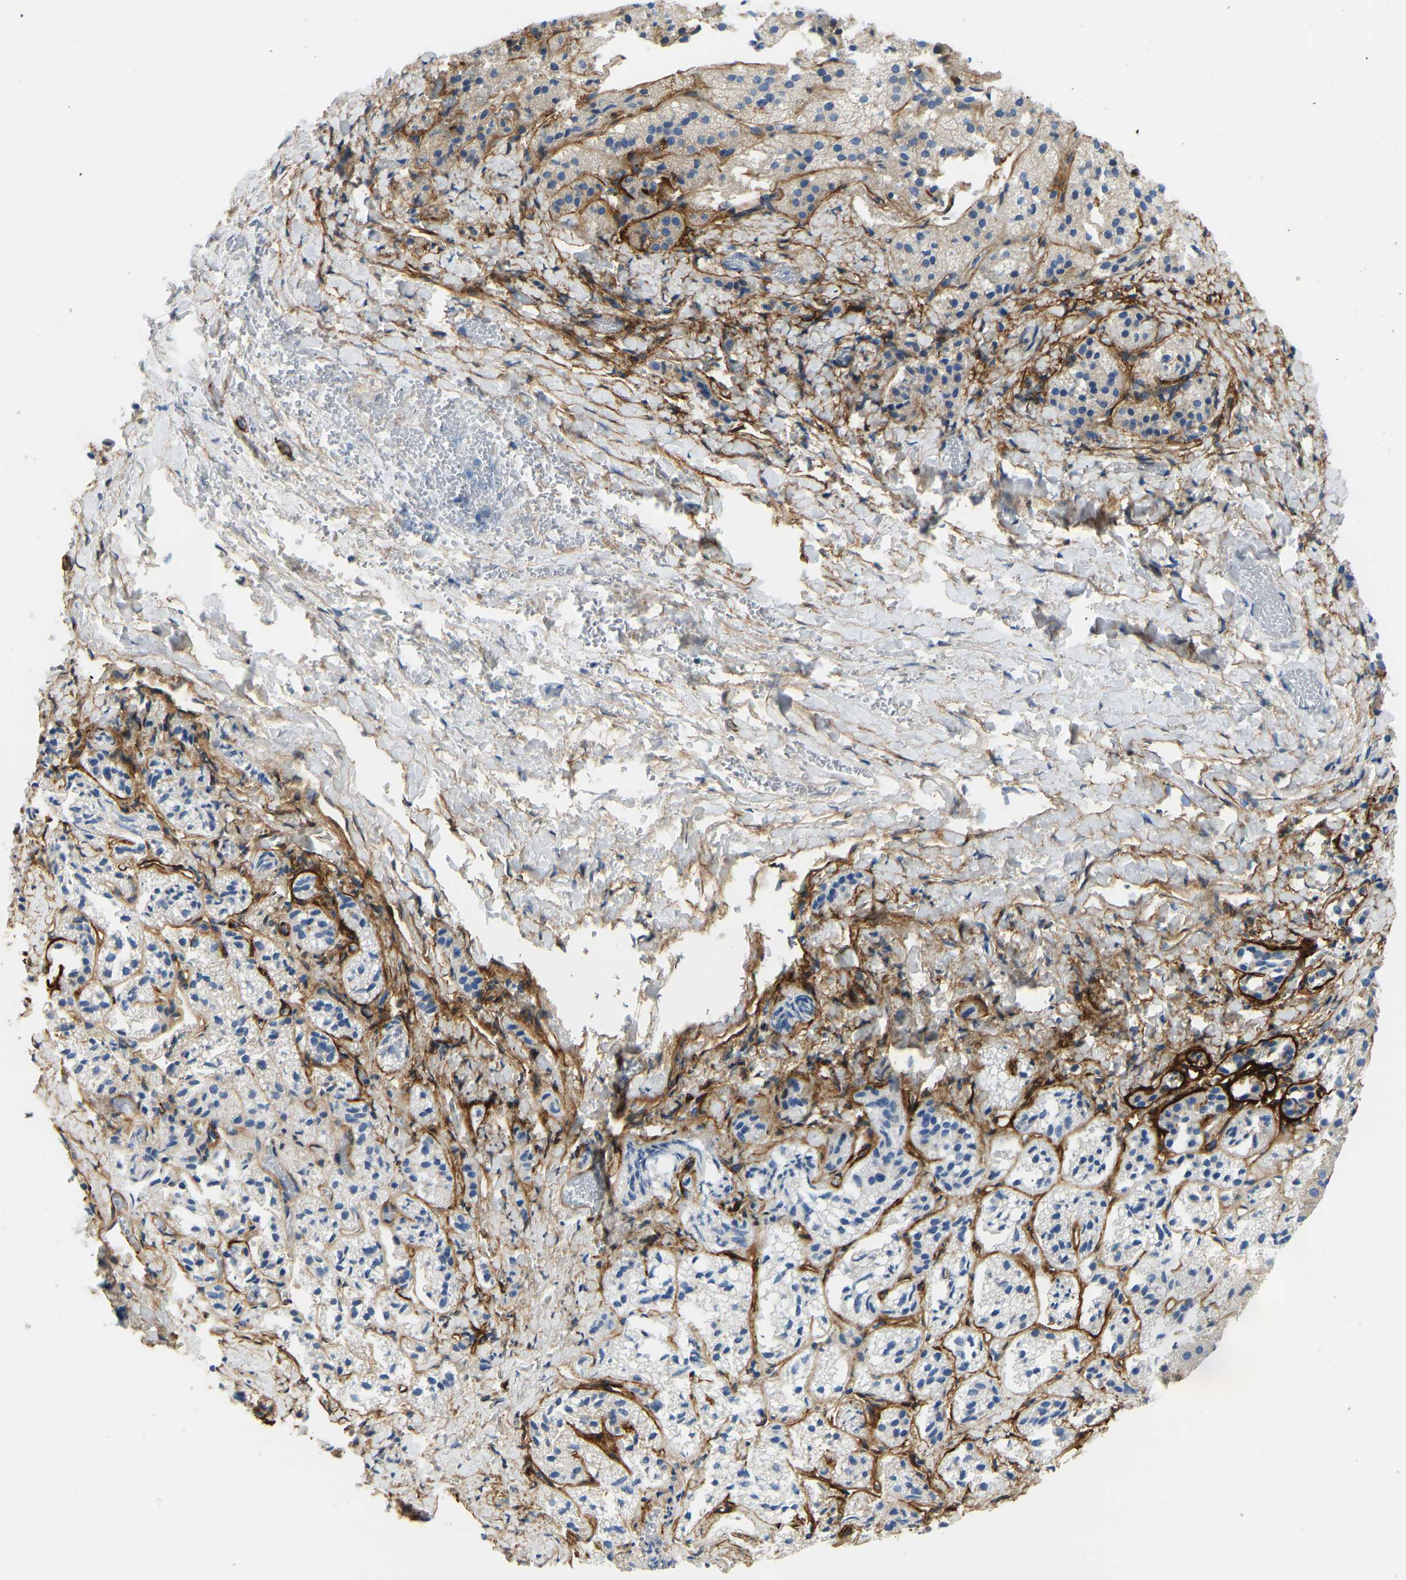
{"staining": {"intensity": "weak", "quantity": ">75%", "location": "cytoplasmic/membranous"}, "tissue": "adrenal gland", "cell_type": "Glandular cells", "image_type": "normal", "snomed": [{"axis": "morphology", "description": "Normal tissue, NOS"}, {"axis": "topography", "description": "Adrenal gland"}], "caption": "About >75% of glandular cells in unremarkable adrenal gland demonstrate weak cytoplasmic/membranous protein staining as visualized by brown immunohistochemical staining.", "gene": "COL15A1", "patient": {"sex": "female", "age": 44}}